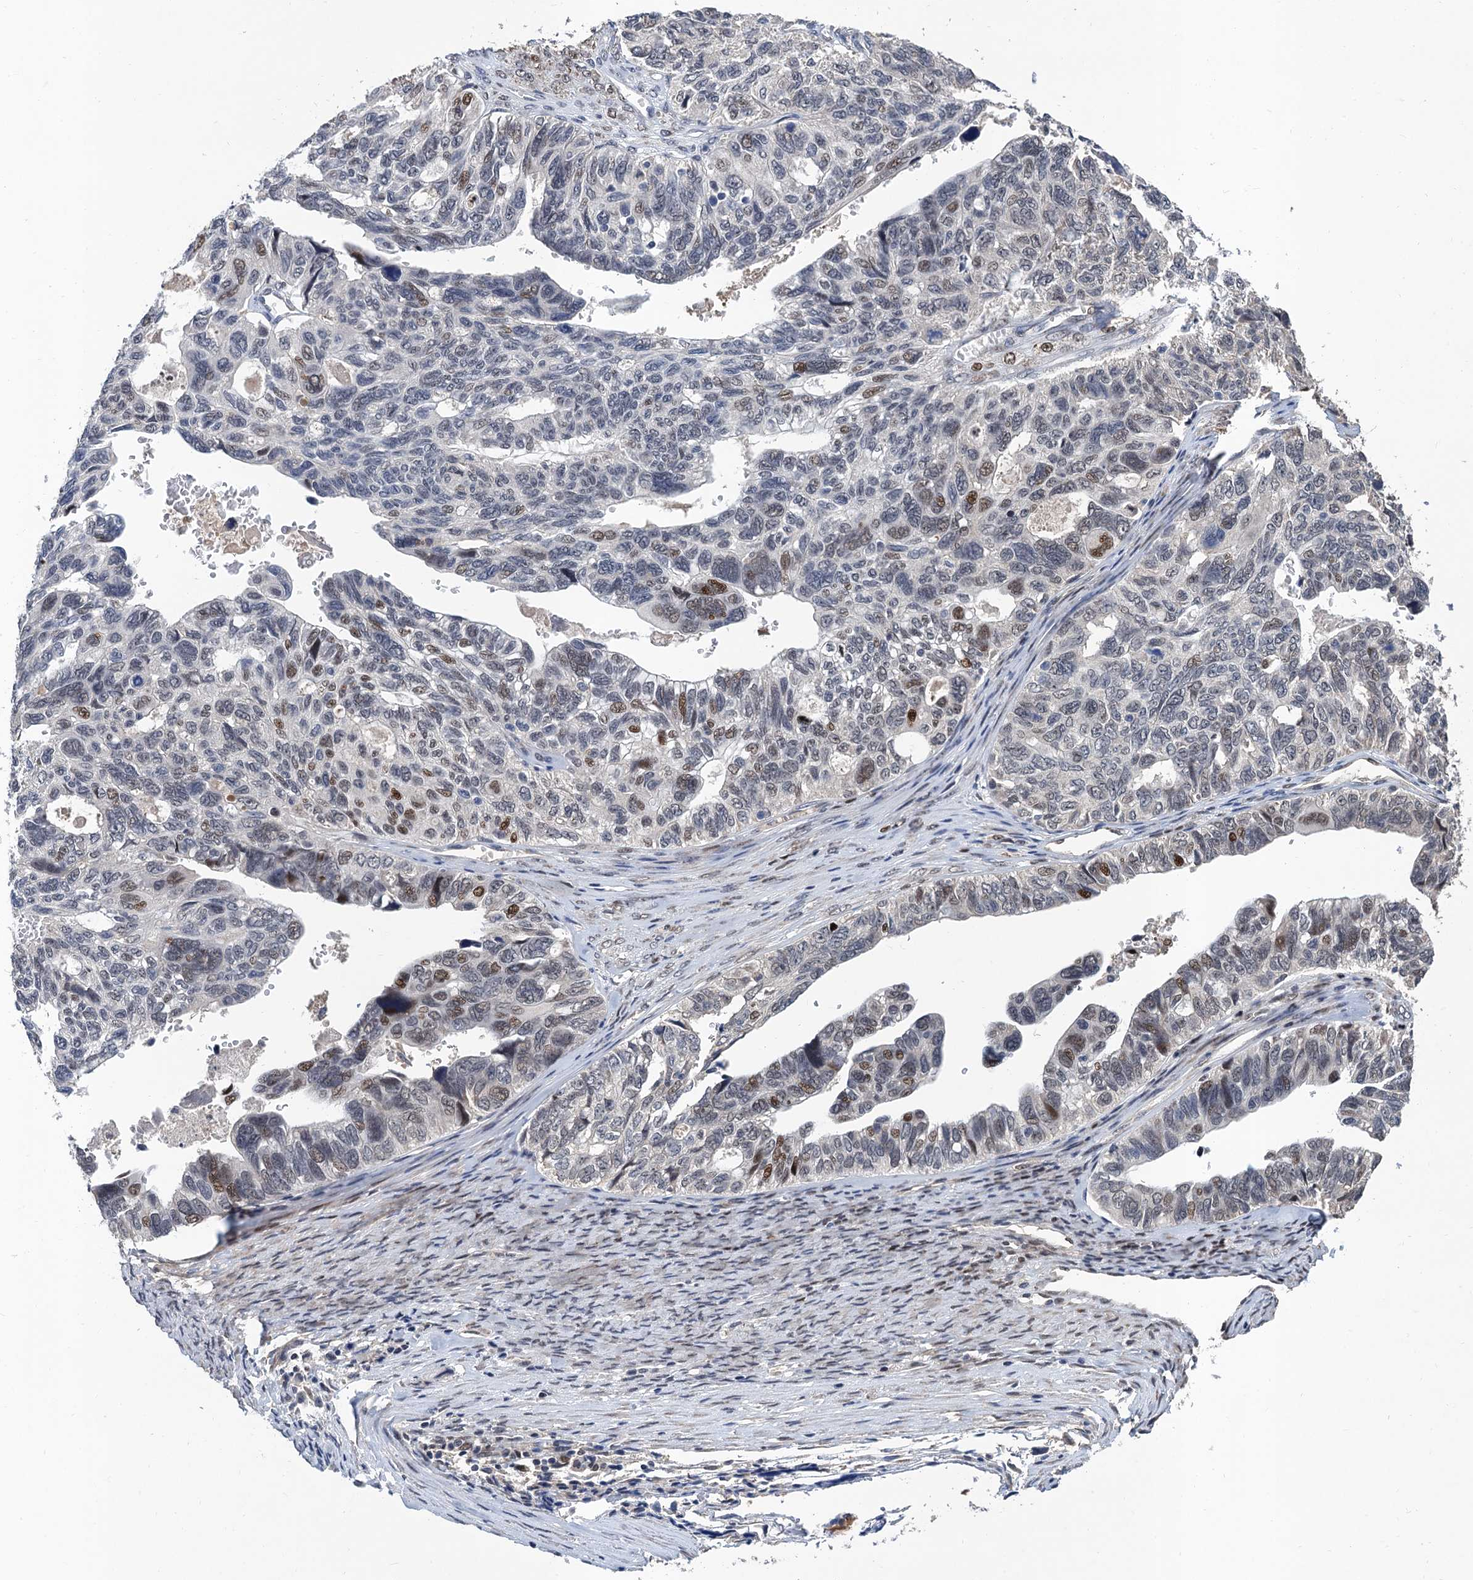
{"staining": {"intensity": "moderate", "quantity": "25%-75%", "location": "nuclear"}, "tissue": "ovarian cancer", "cell_type": "Tumor cells", "image_type": "cancer", "snomed": [{"axis": "morphology", "description": "Cystadenocarcinoma, serous, NOS"}, {"axis": "topography", "description": "Ovary"}], "caption": "A high-resolution micrograph shows immunohistochemistry (IHC) staining of ovarian cancer, which shows moderate nuclear staining in approximately 25%-75% of tumor cells.", "gene": "TSEN34", "patient": {"sex": "female", "age": 79}}